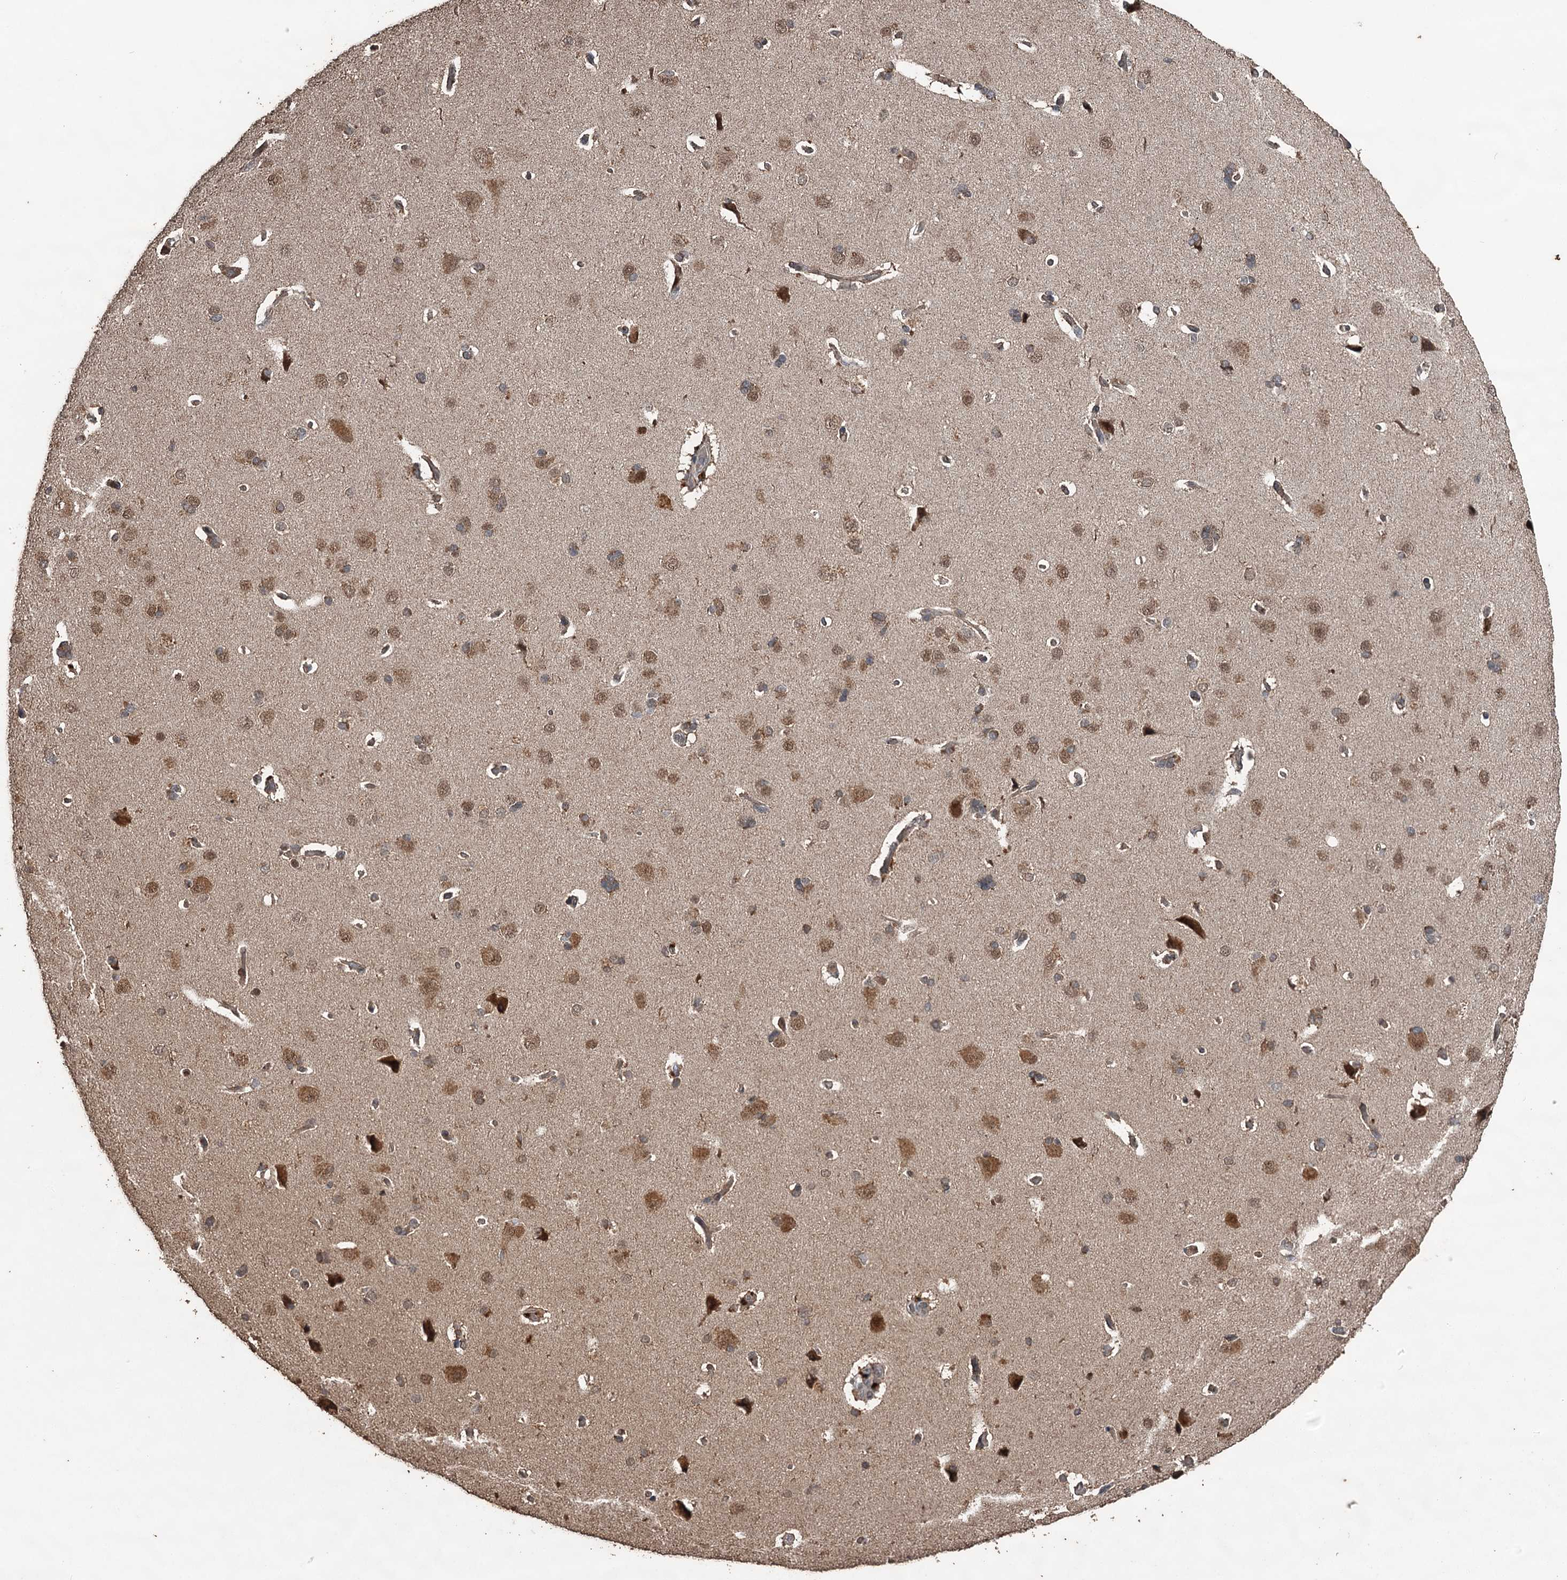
{"staining": {"intensity": "moderate", "quantity": ">75%", "location": "cytoplasmic/membranous"}, "tissue": "cerebral cortex", "cell_type": "Endothelial cells", "image_type": "normal", "snomed": [{"axis": "morphology", "description": "Normal tissue, NOS"}, {"axis": "topography", "description": "Cerebral cortex"}], "caption": "This is a micrograph of immunohistochemistry staining of benign cerebral cortex, which shows moderate staining in the cytoplasmic/membranous of endothelial cells.", "gene": "WIPI1", "patient": {"sex": "male", "age": 62}}